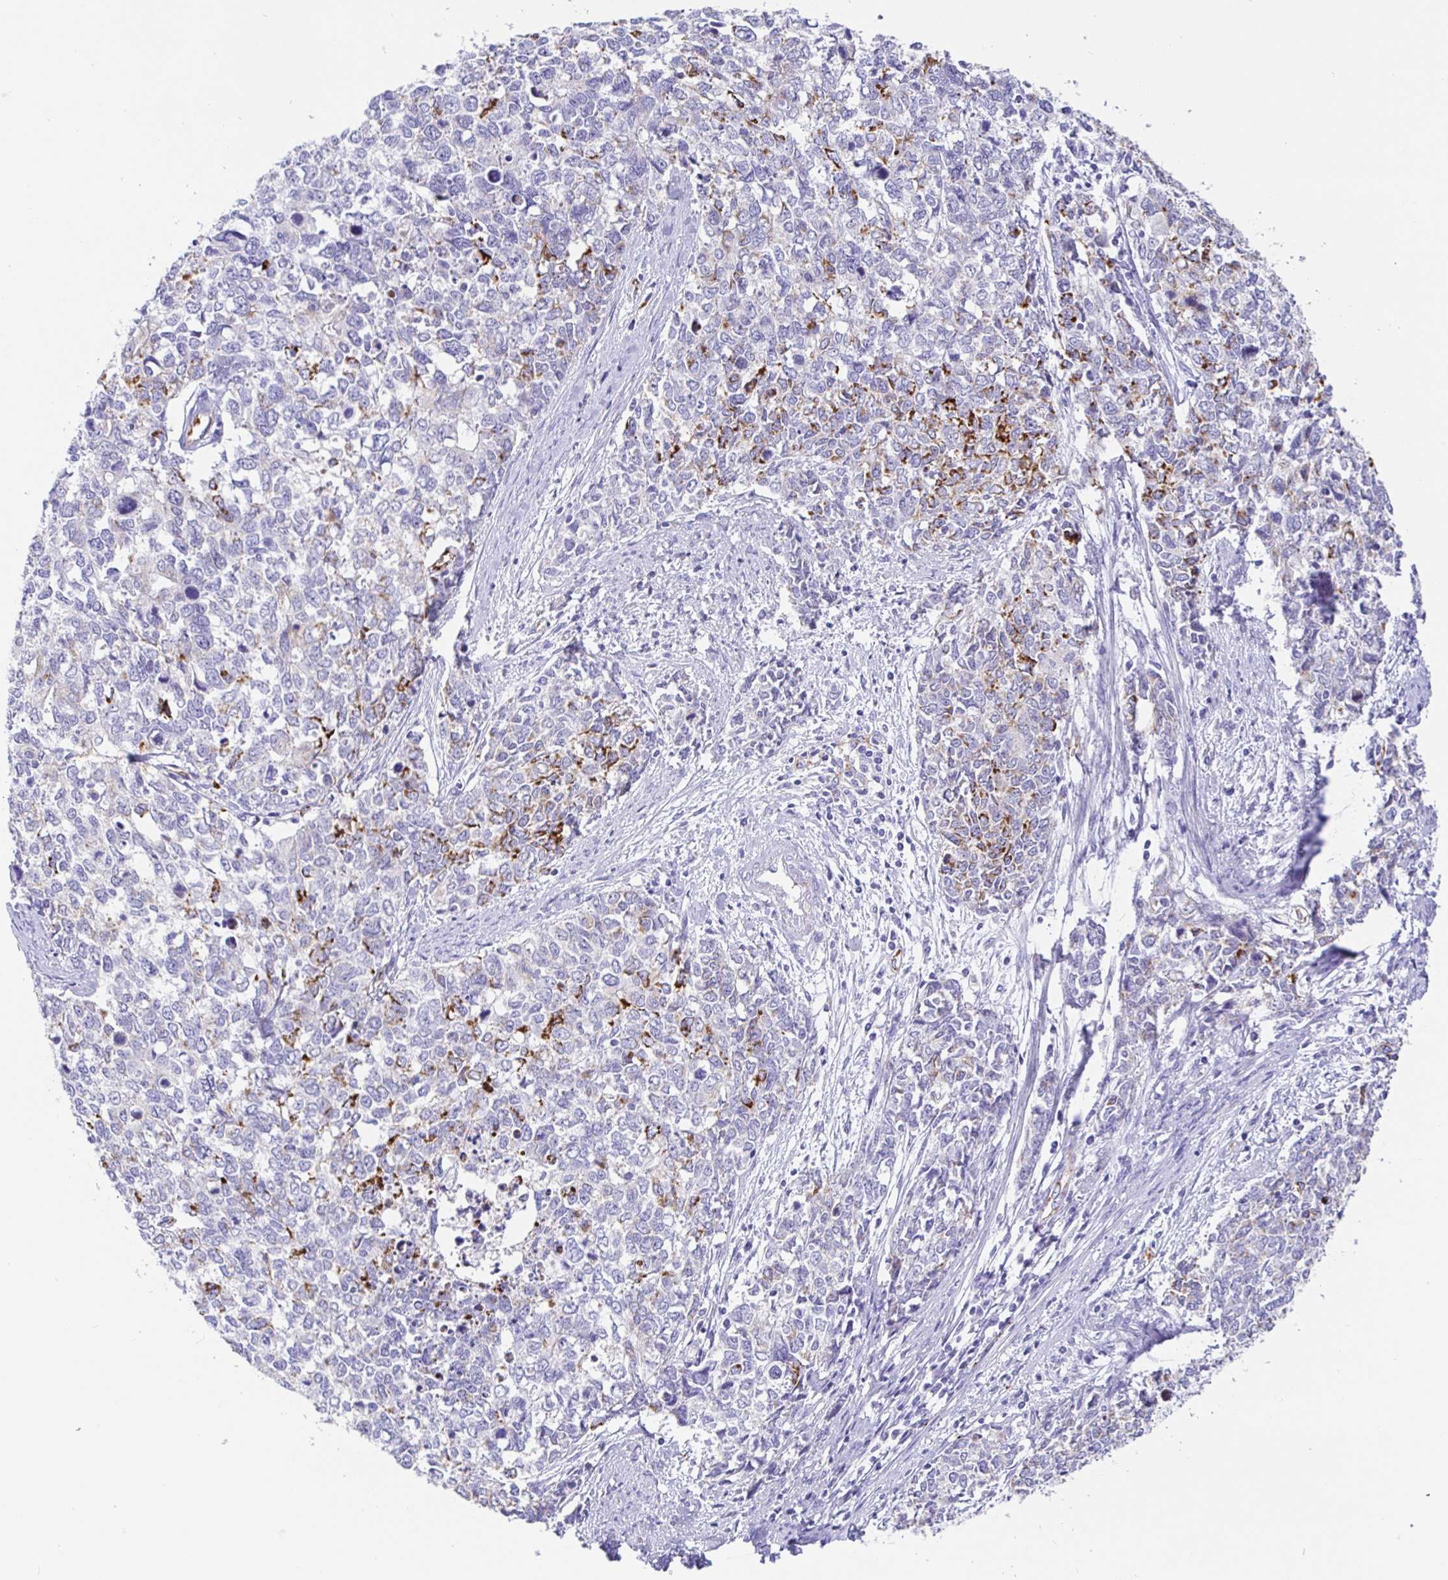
{"staining": {"intensity": "strong", "quantity": "<25%", "location": "cytoplasmic/membranous"}, "tissue": "cervical cancer", "cell_type": "Tumor cells", "image_type": "cancer", "snomed": [{"axis": "morphology", "description": "Adenocarcinoma, NOS"}, {"axis": "topography", "description": "Cervix"}], "caption": "The image displays immunohistochemical staining of cervical cancer (adenocarcinoma). There is strong cytoplasmic/membranous positivity is identified in approximately <25% of tumor cells.", "gene": "MAOA", "patient": {"sex": "female", "age": 63}}